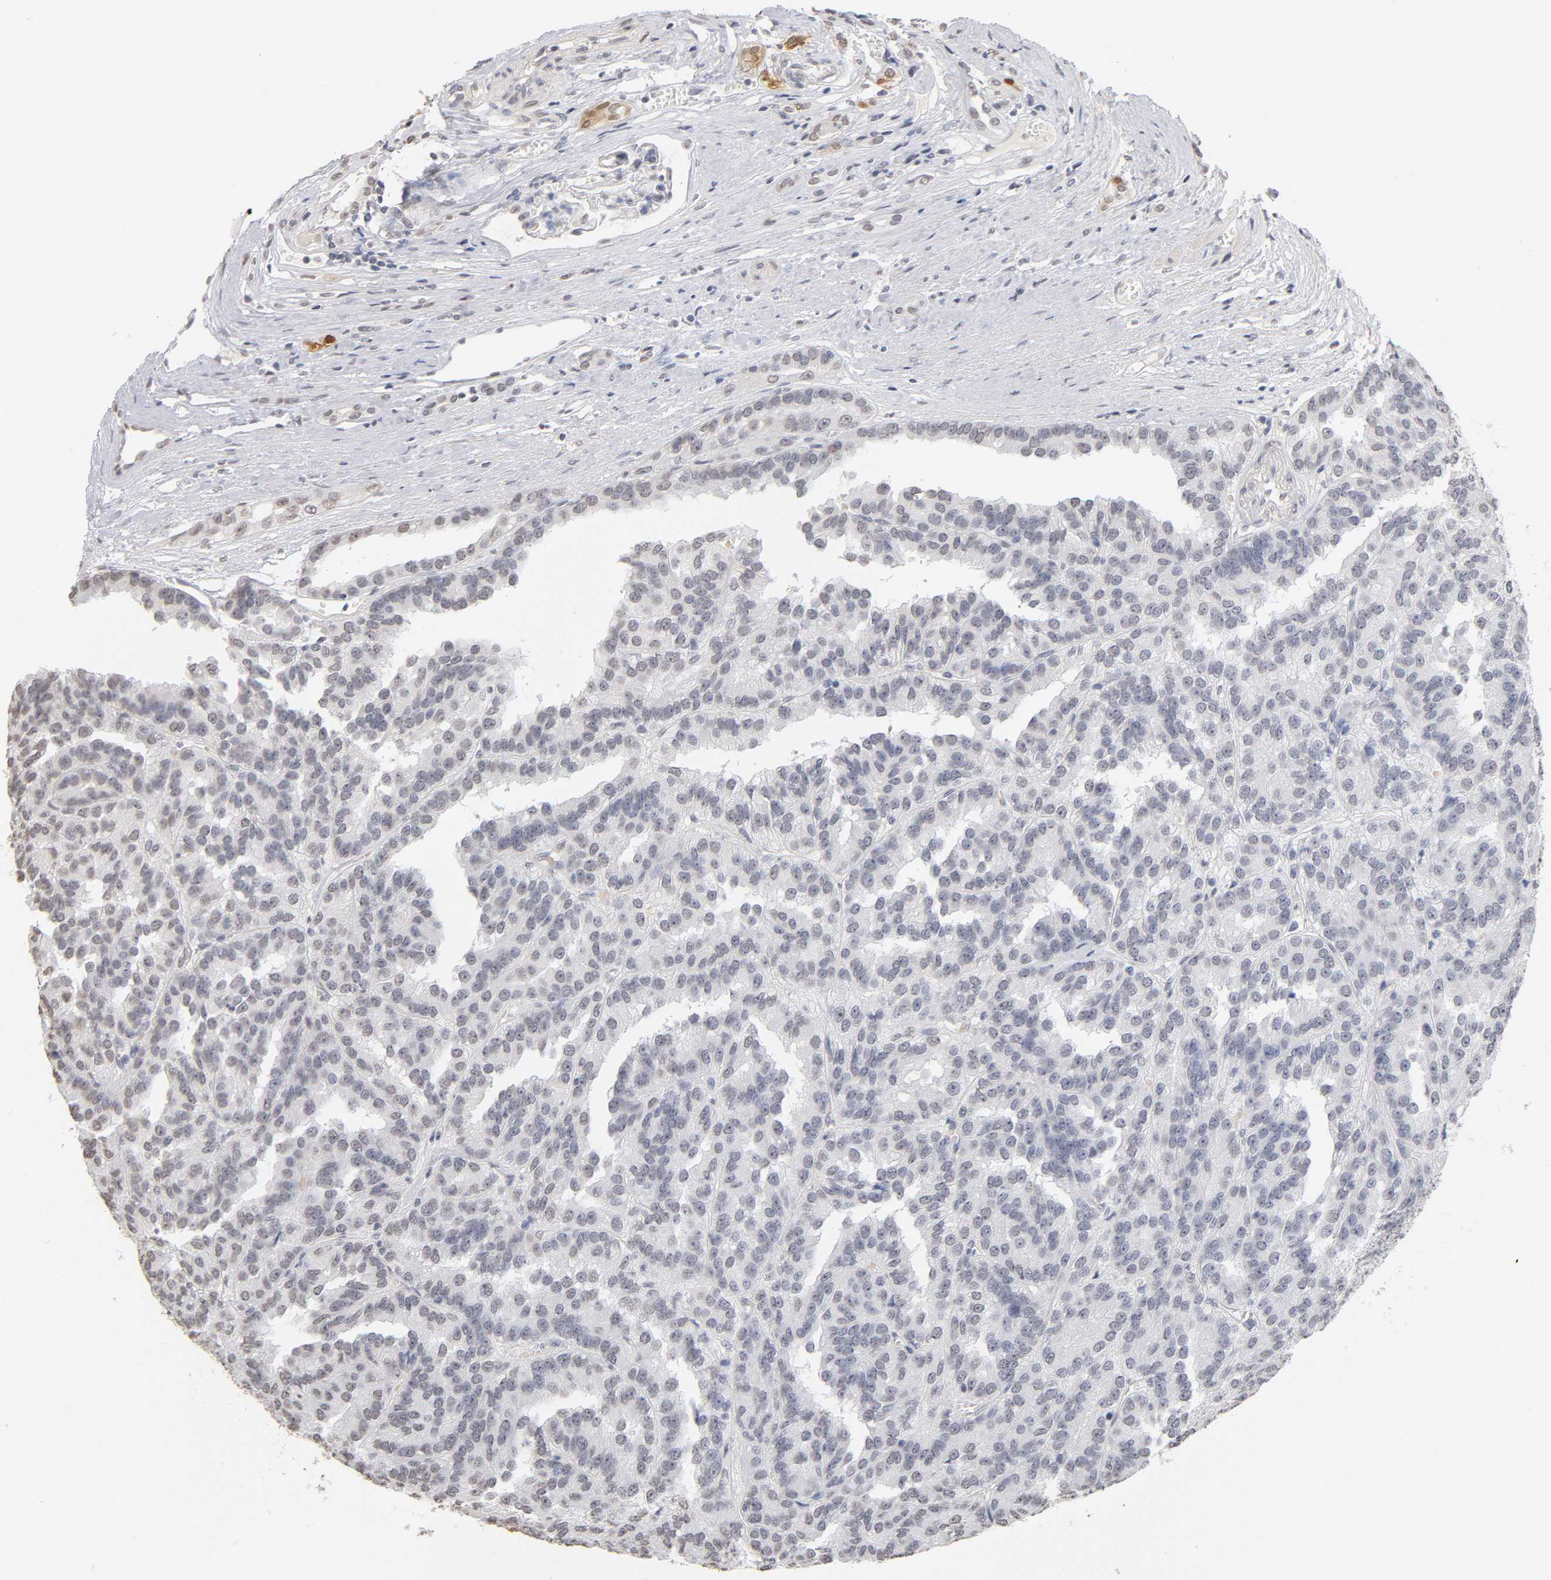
{"staining": {"intensity": "negative", "quantity": "none", "location": "none"}, "tissue": "renal cancer", "cell_type": "Tumor cells", "image_type": "cancer", "snomed": [{"axis": "morphology", "description": "Adenocarcinoma, NOS"}, {"axis": "topography", "description": "Kidney"}], "caption": "Tumor cells are negative for brown protein staining in renal cancer.", "gene": "CRABP2", "patient": {"sex": "male", "age": 46}}